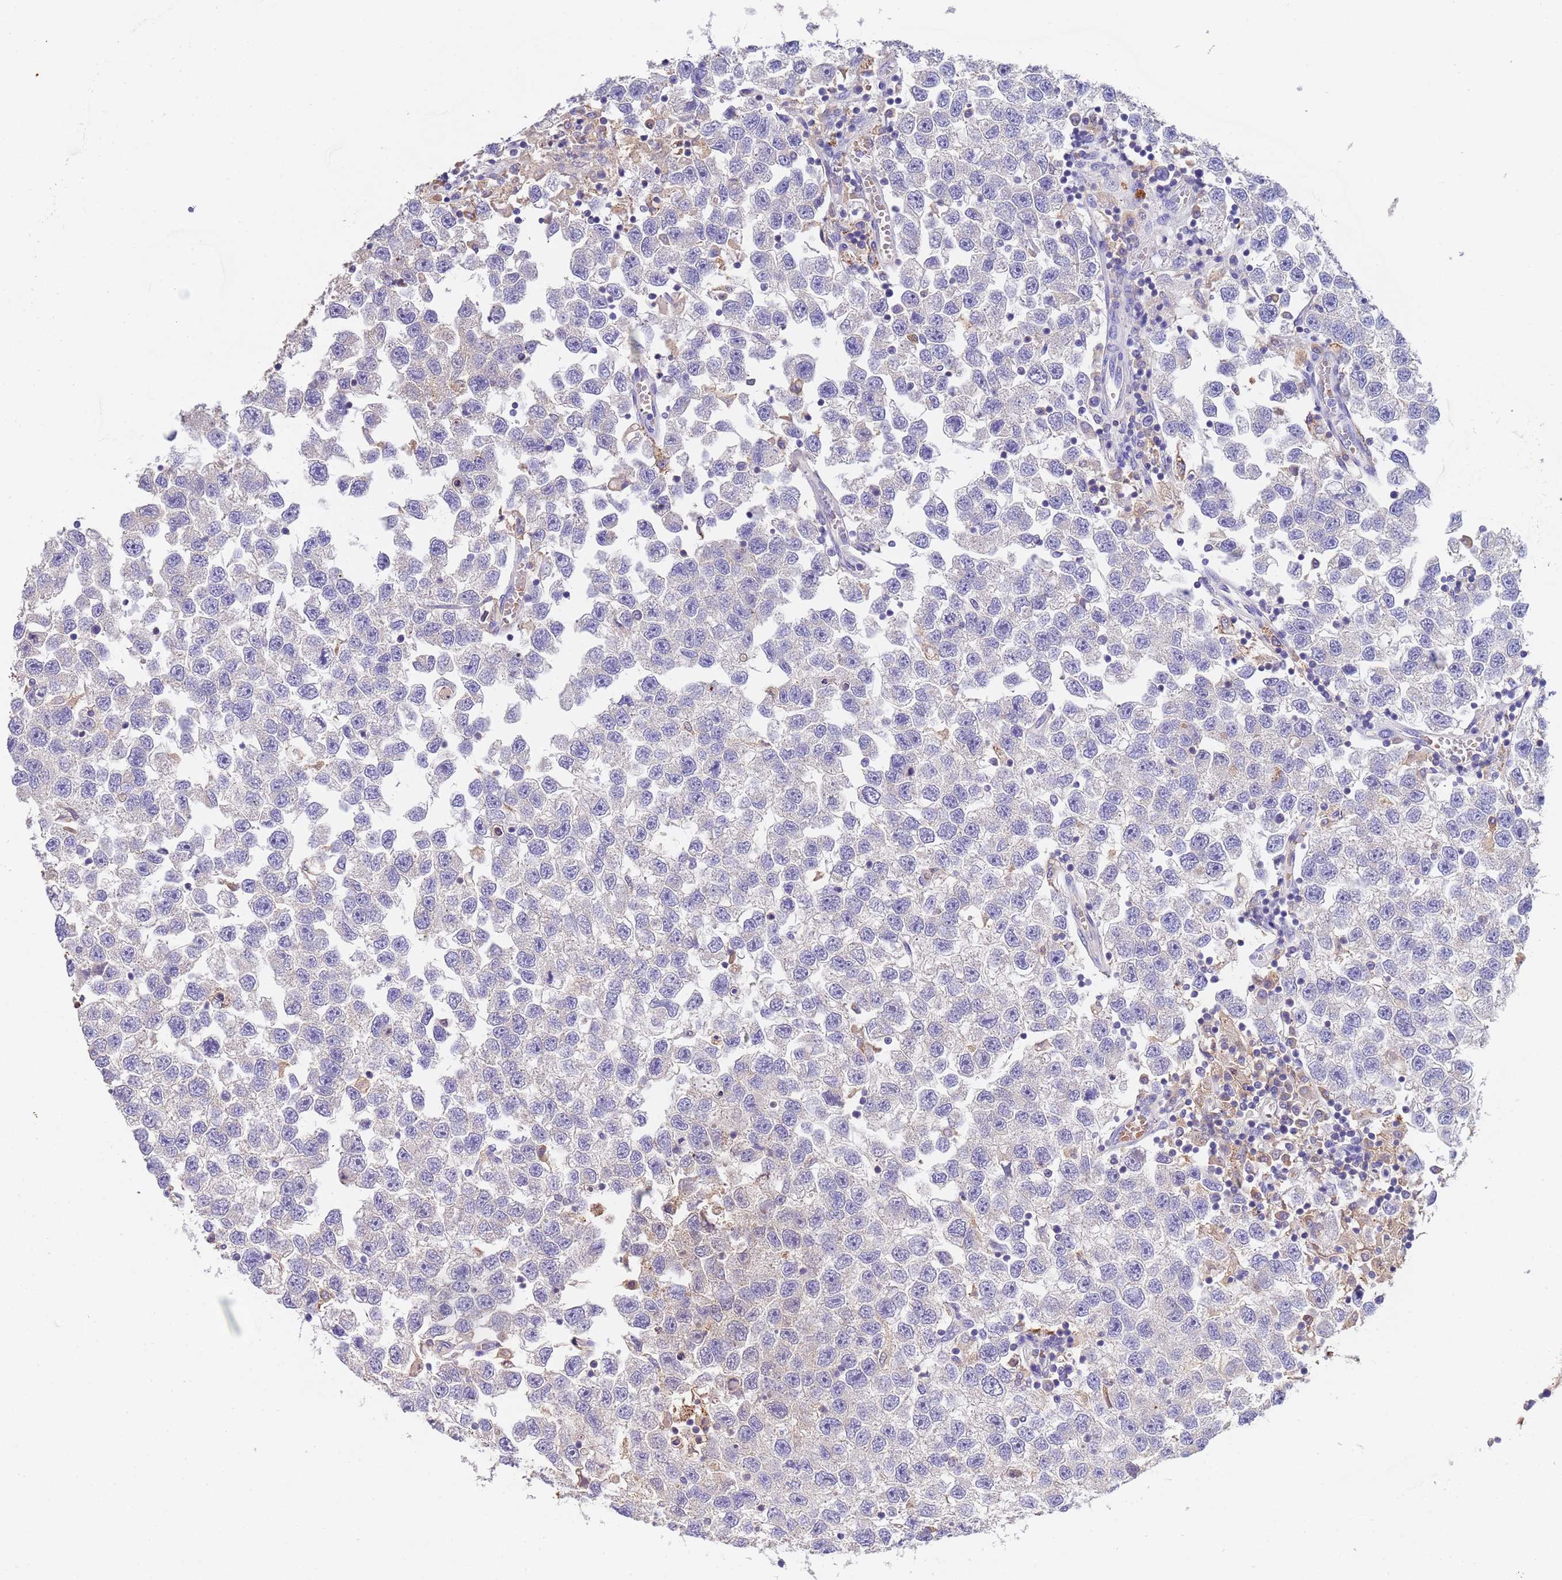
{"staining": {"intensity": "negative", "quantity": "none", "location": "none"}, "tissue": "testis cancer", "cell_type": "Tumor cells", "image_type": "cancer", "snomed": [{"axis": "morphology", "description": "Seminoma, NOS"}, {"axis": "topography", "description": "Testis"}], "caption": "Tumor cells show no significant protein staining in testis cancer (seminoma).", "gene": "SLC24A3", "patient": {"sex": "male", "age": 26}}